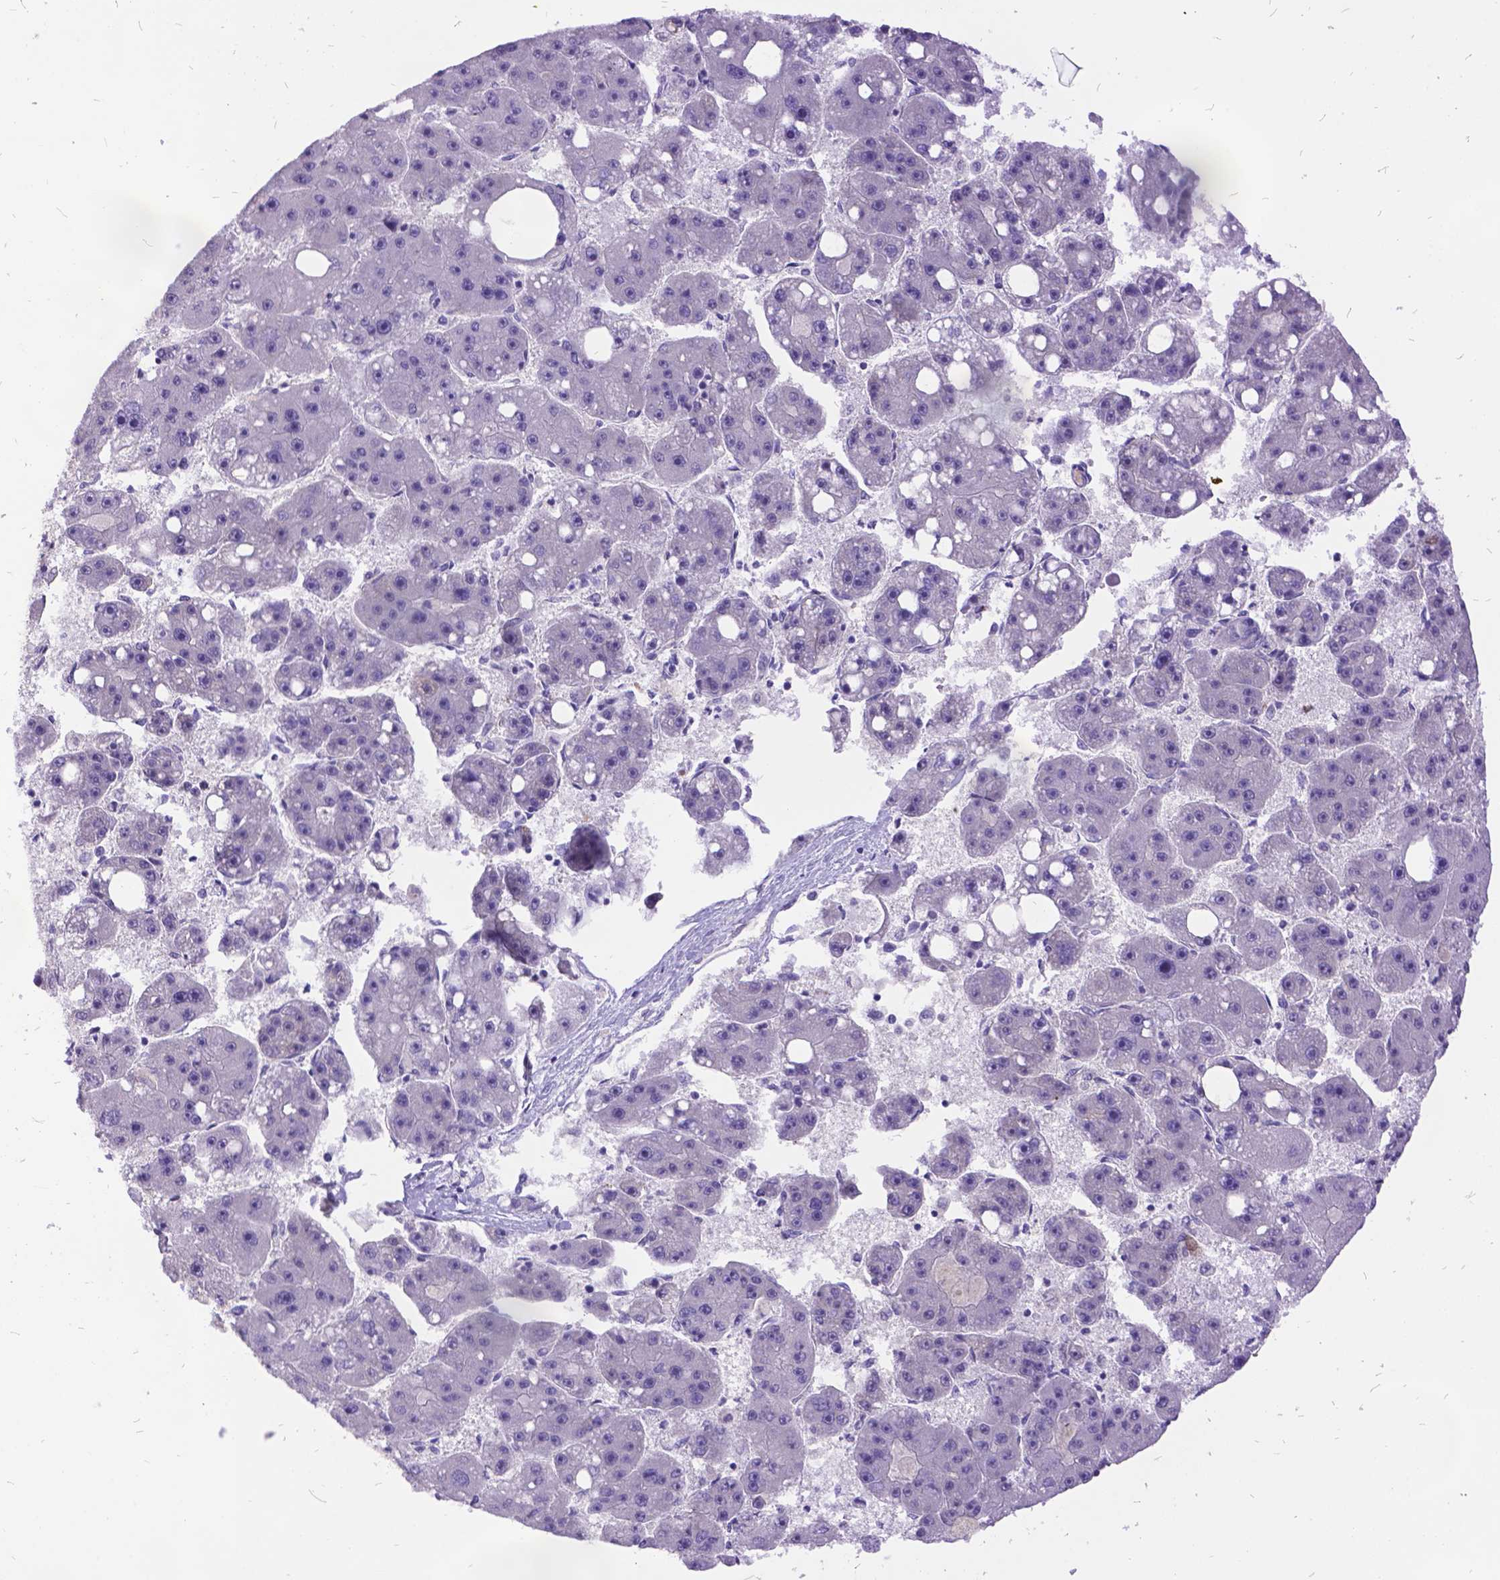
{"staining": {"intensity": "negative", "quantity": "none", "location": "none"}, "tissue": "liver cancer", "cell_type": "Tumor cells", "image_type": "cancer", "snomed": [{"axis": "morphology", "description": "Carcinoma, Hepatocellular, NOS"}, {"axis": "topography", "description": "Liver"}], "caption": "Liver cancer was stained to show a protein in brown. There is no significant expression in tumor cells.", "gene": "GRB7", "patient": {"sex": "female", "age": 61}}